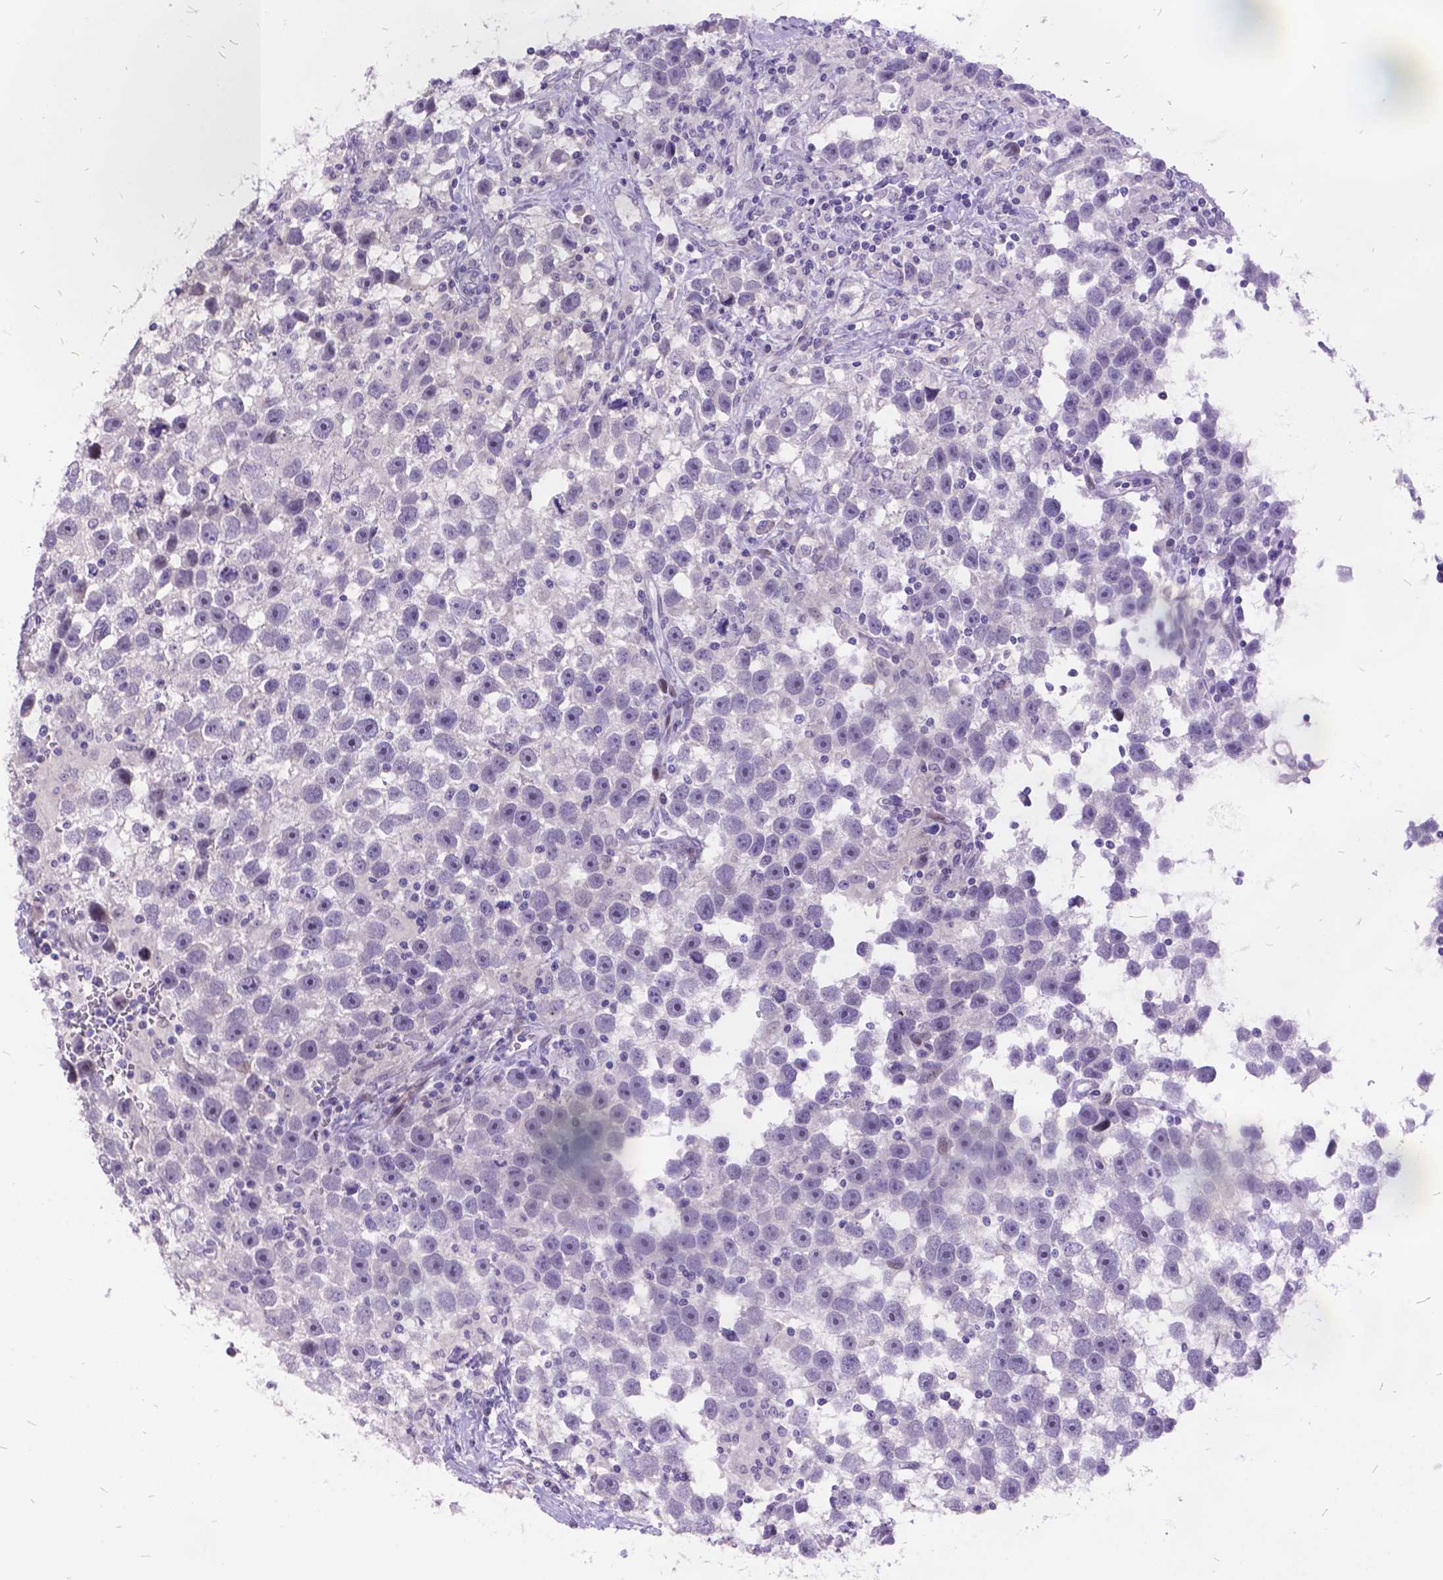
{"staining": {"intensity": "negative", "quantity": "none", "location": "none"}, "tissue": "testis cancer", "cell_type": "Tumor cells", "image_type": "cancer", "snomed": [{"axis": "morphology", "description": "Seminoma, NOS"}, {"axis": "topography", "description": "Testis"}], "caption": "The histopathology image exhibits no significant staining in tumor cells of testis seminoma. The staining is performed using DAB brown chromogen with nuclei counter-stained in using hematoxylin.", "gene": "ITGB6", "patient": {"sex": "male", "age": 43}}